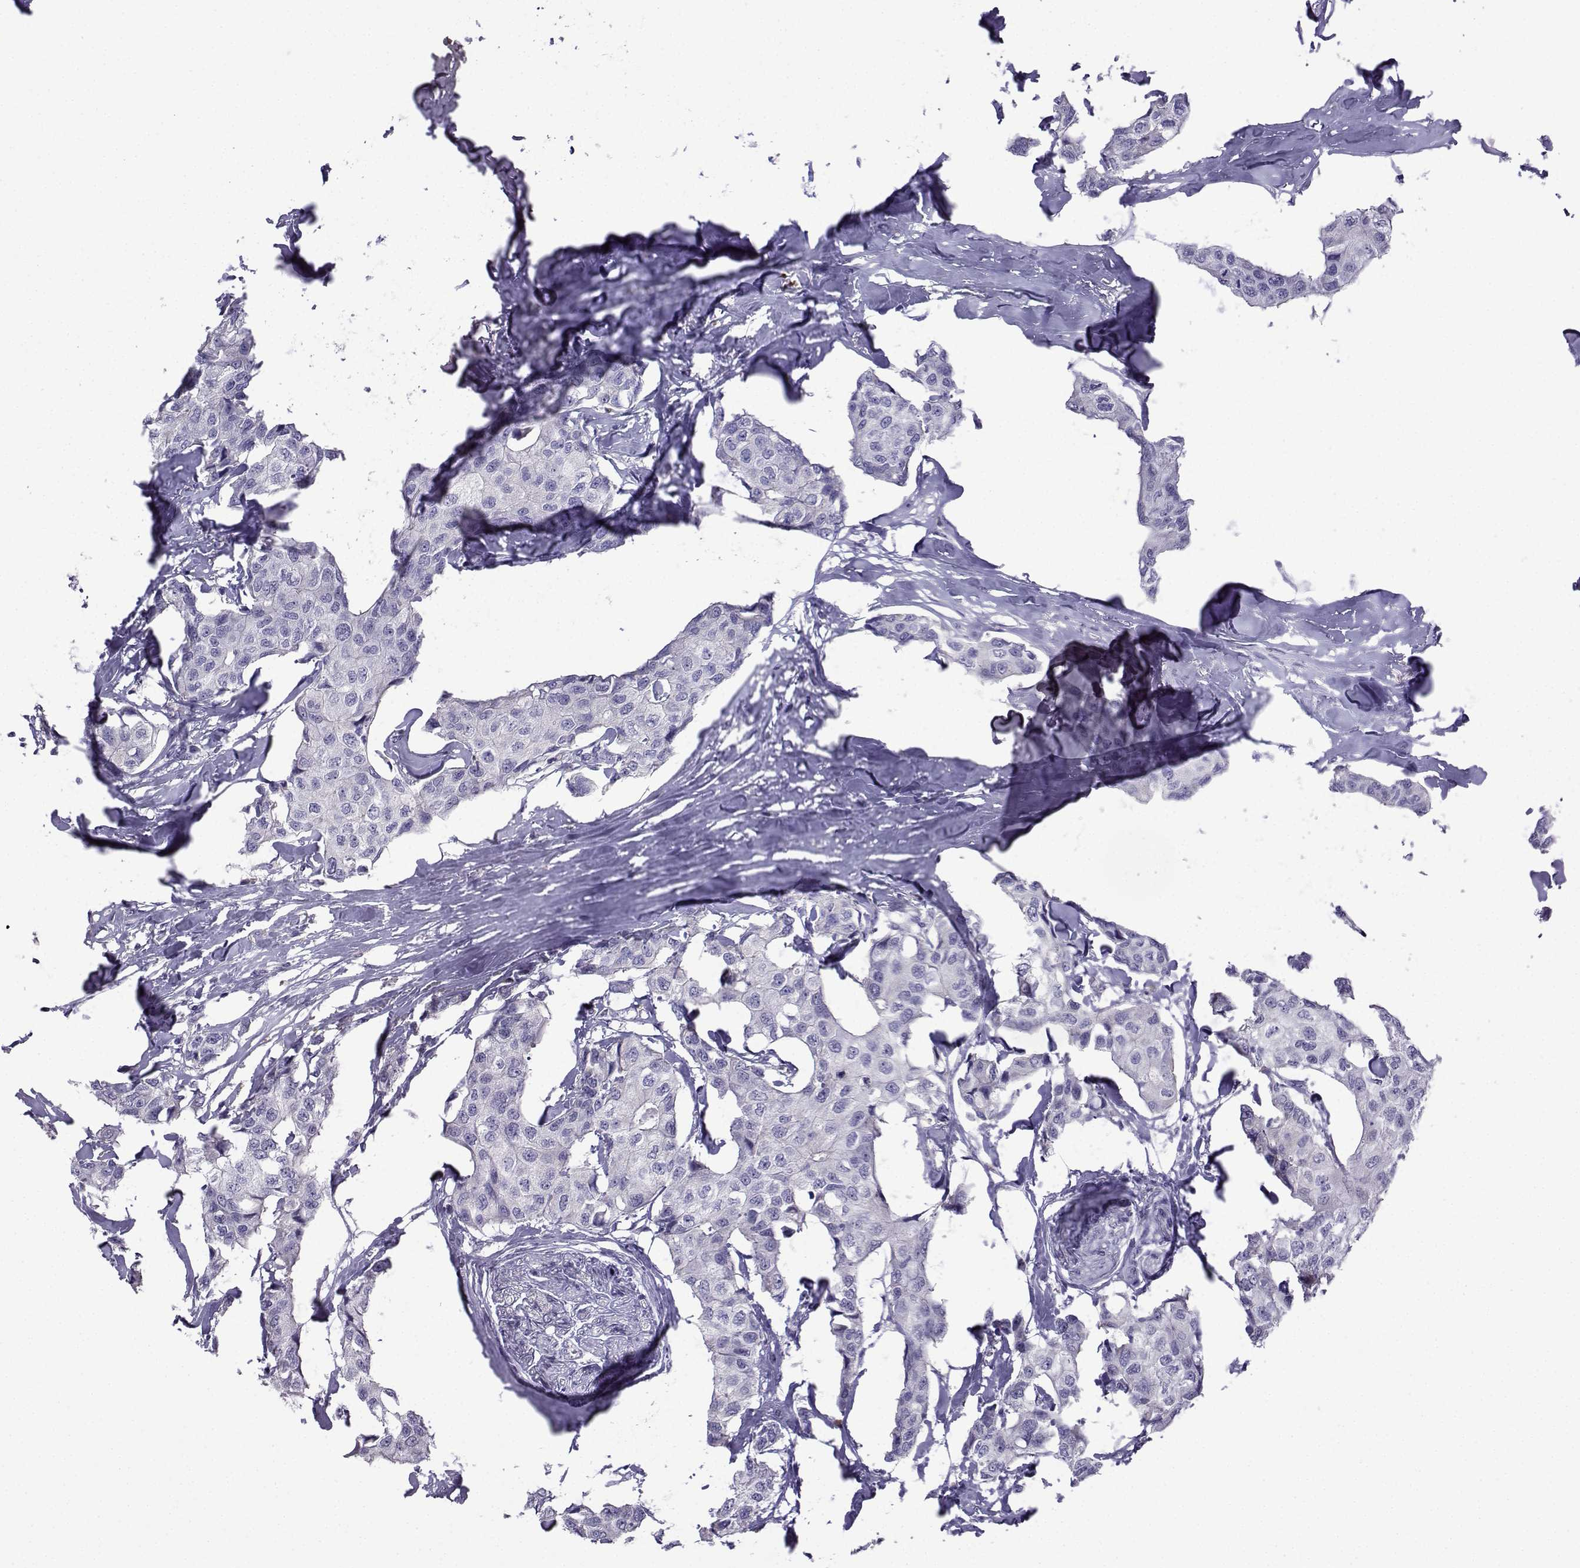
{"staining": {"intensity": "negative", "quantity": "none", "location": "none"}, "tissue": "breast cancer", "cell_type": "Tumor cells", "image_type": "cancer", "snomed": [{"axis": "morphology", "description": "Duct carcinoma"}, {"axis": "topography", "description": "Breast"}], "caption": "The image exhibits no significant expression in tumor cells of breast cancer.", "gene": "CFAP70", "patient": {"sex": "female", "age": 80}}